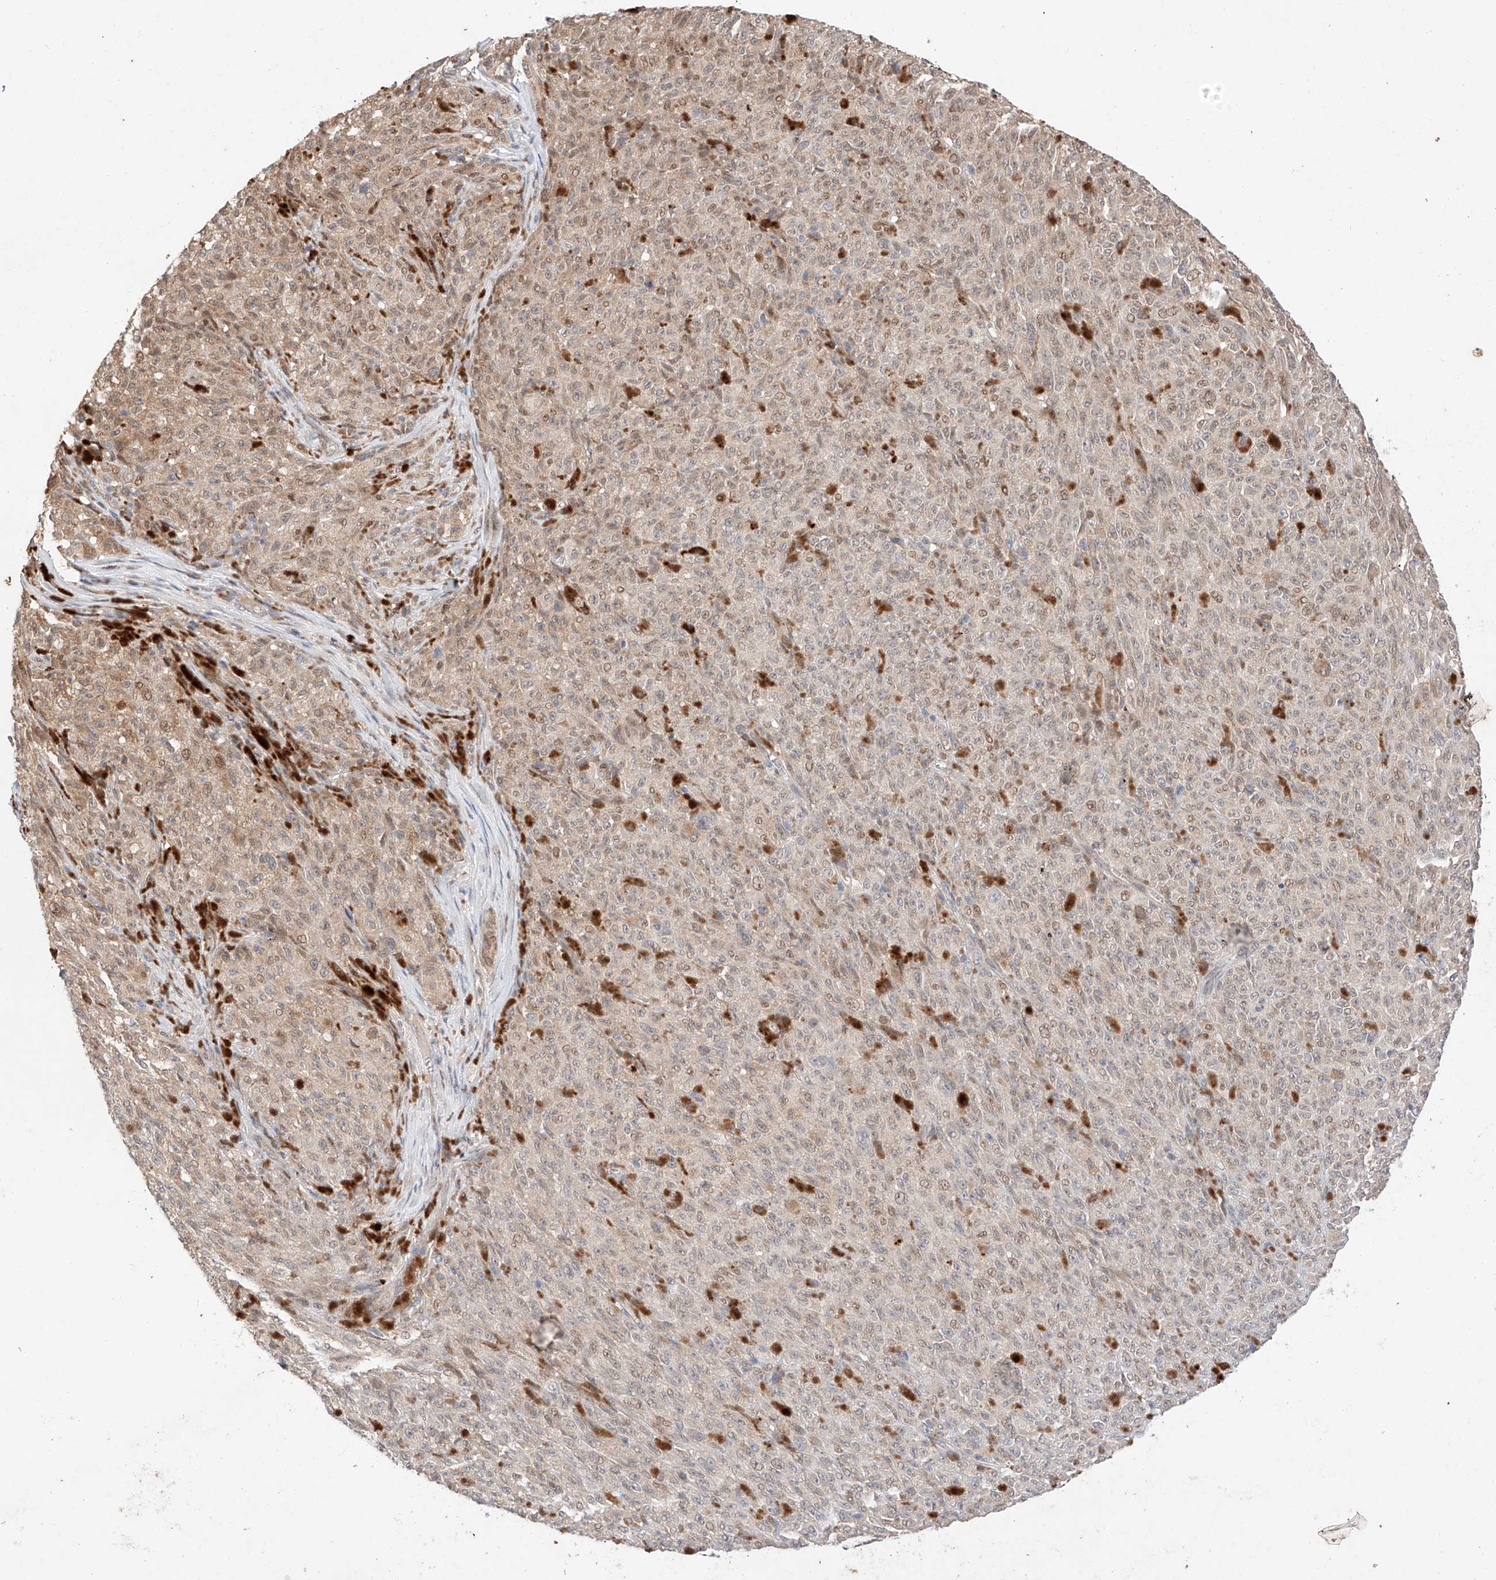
{"staining": {"intensity": "weak", "quantity": "25%-75%", "location": "cytoplasmic/membranous,nuclear"}, "tissue": "melanoma", "cell_type": "Tumor cells", "image_type": "cancer", "snomed": [{"axis": "morphology", "description": "Malignant melanoma, NOS"}, {"axis": "topography", "description": "Skin"}], "caption": "IHC histopathology image of neoplastic tissue: human melanoma stained using immunohistochemistry reveals low levels of weak protein expression localized specifically in the cytoplasmic/membranous and nuclear of tumor cells, appearing as a cytoplasmic/membranous and nuclear brown color.", "gene": "GCNT1", "patient": {"sex": "female", "age": 82}}